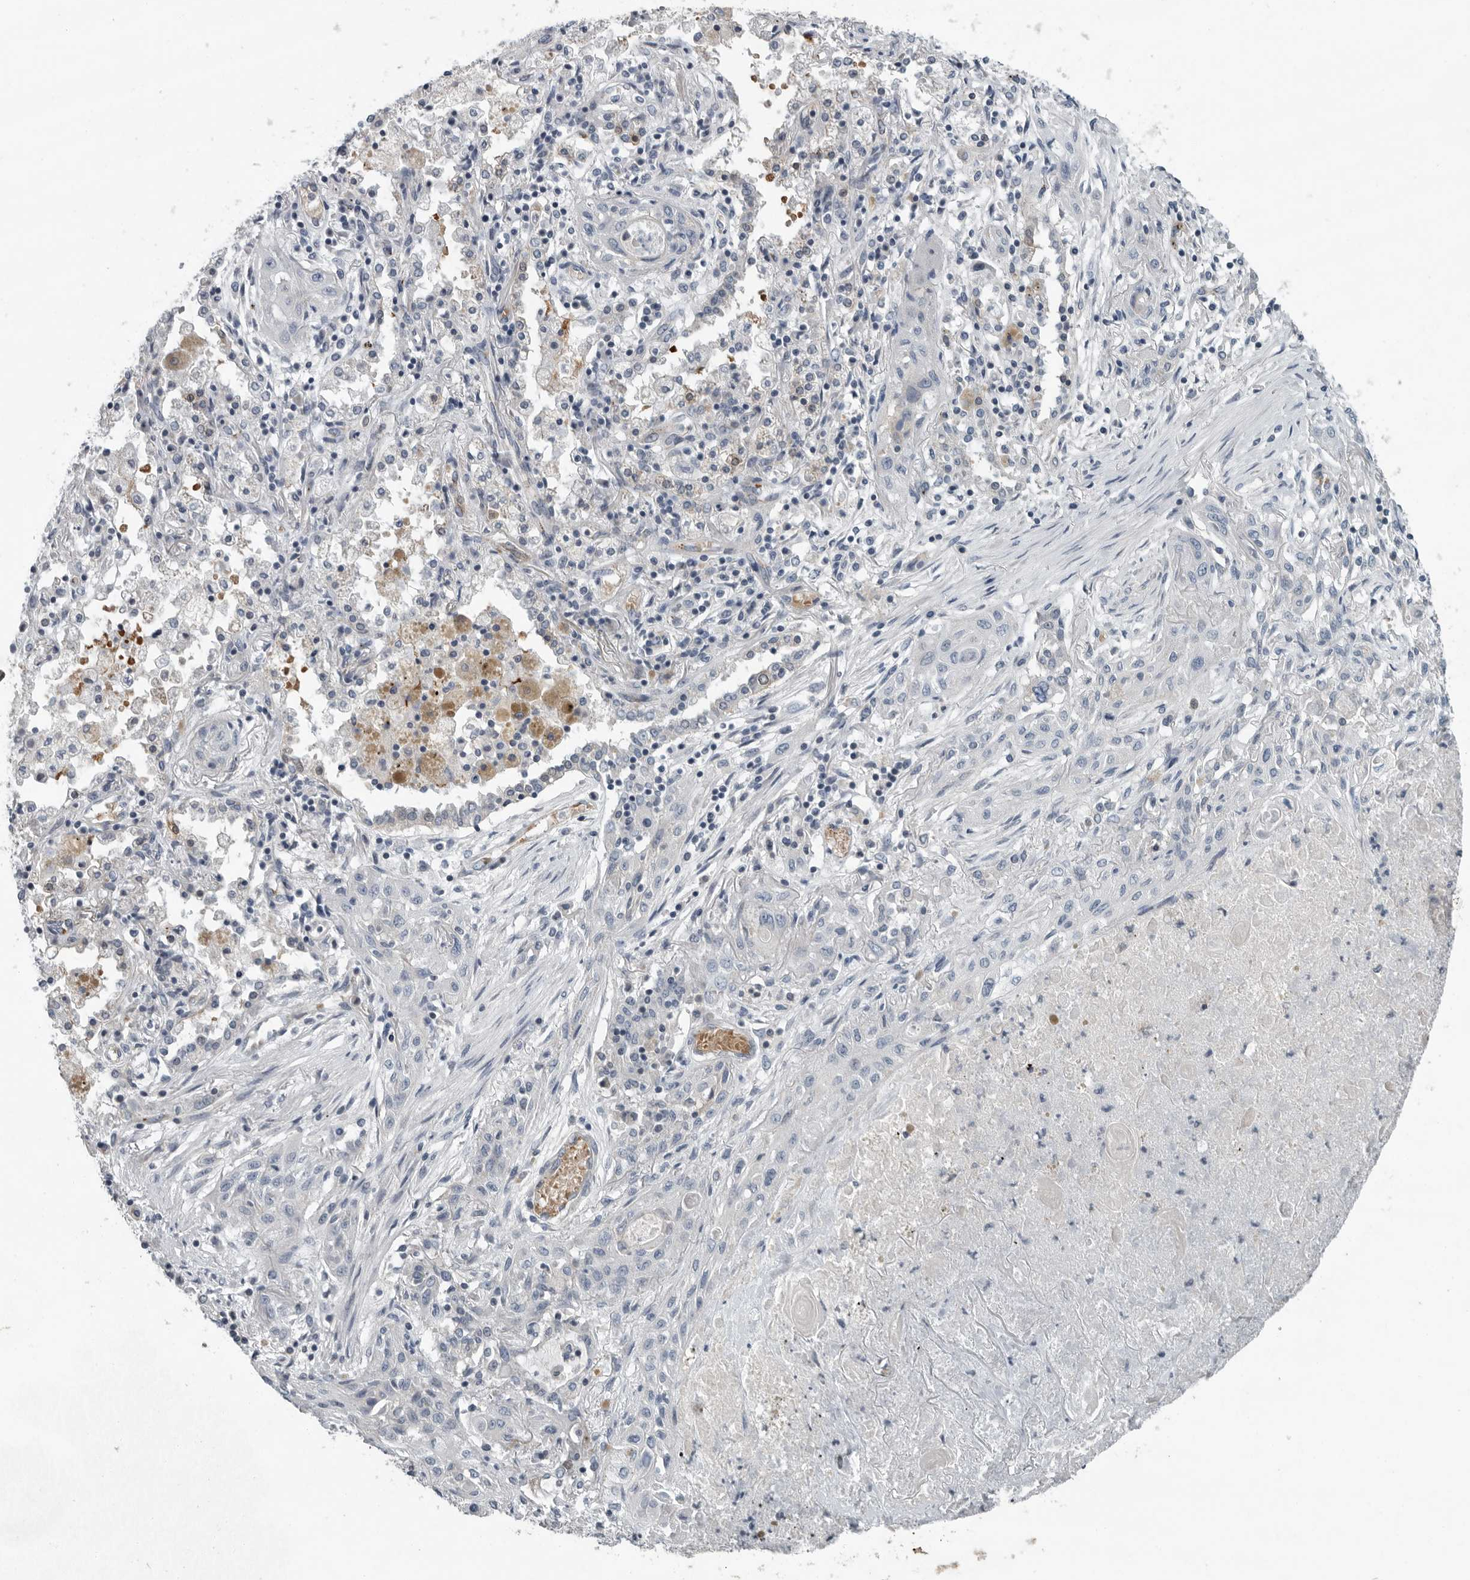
{"staining": {"intensity": "negative", "quantity": "none", "location": "none"}, "tissue": "lung cancer", "cell_type": "Tumor cells", "image_type": "cancer", "snomed": [{"axis": "morphology", "description": "Squamous cell carcinoma, NOS"}, {"axis": "topography", "description": "Lung"}], "caption": "Tumor cells are negative for brown protein staining in lung squamous cell carcinoma. (Stains: DAB immunohistochemistry with hematoxylin counter stain, Microscopy: brightfield microscopy at high magnification).", "gene": "MPP3", "patient": {"sex": "female", "age": 47}}